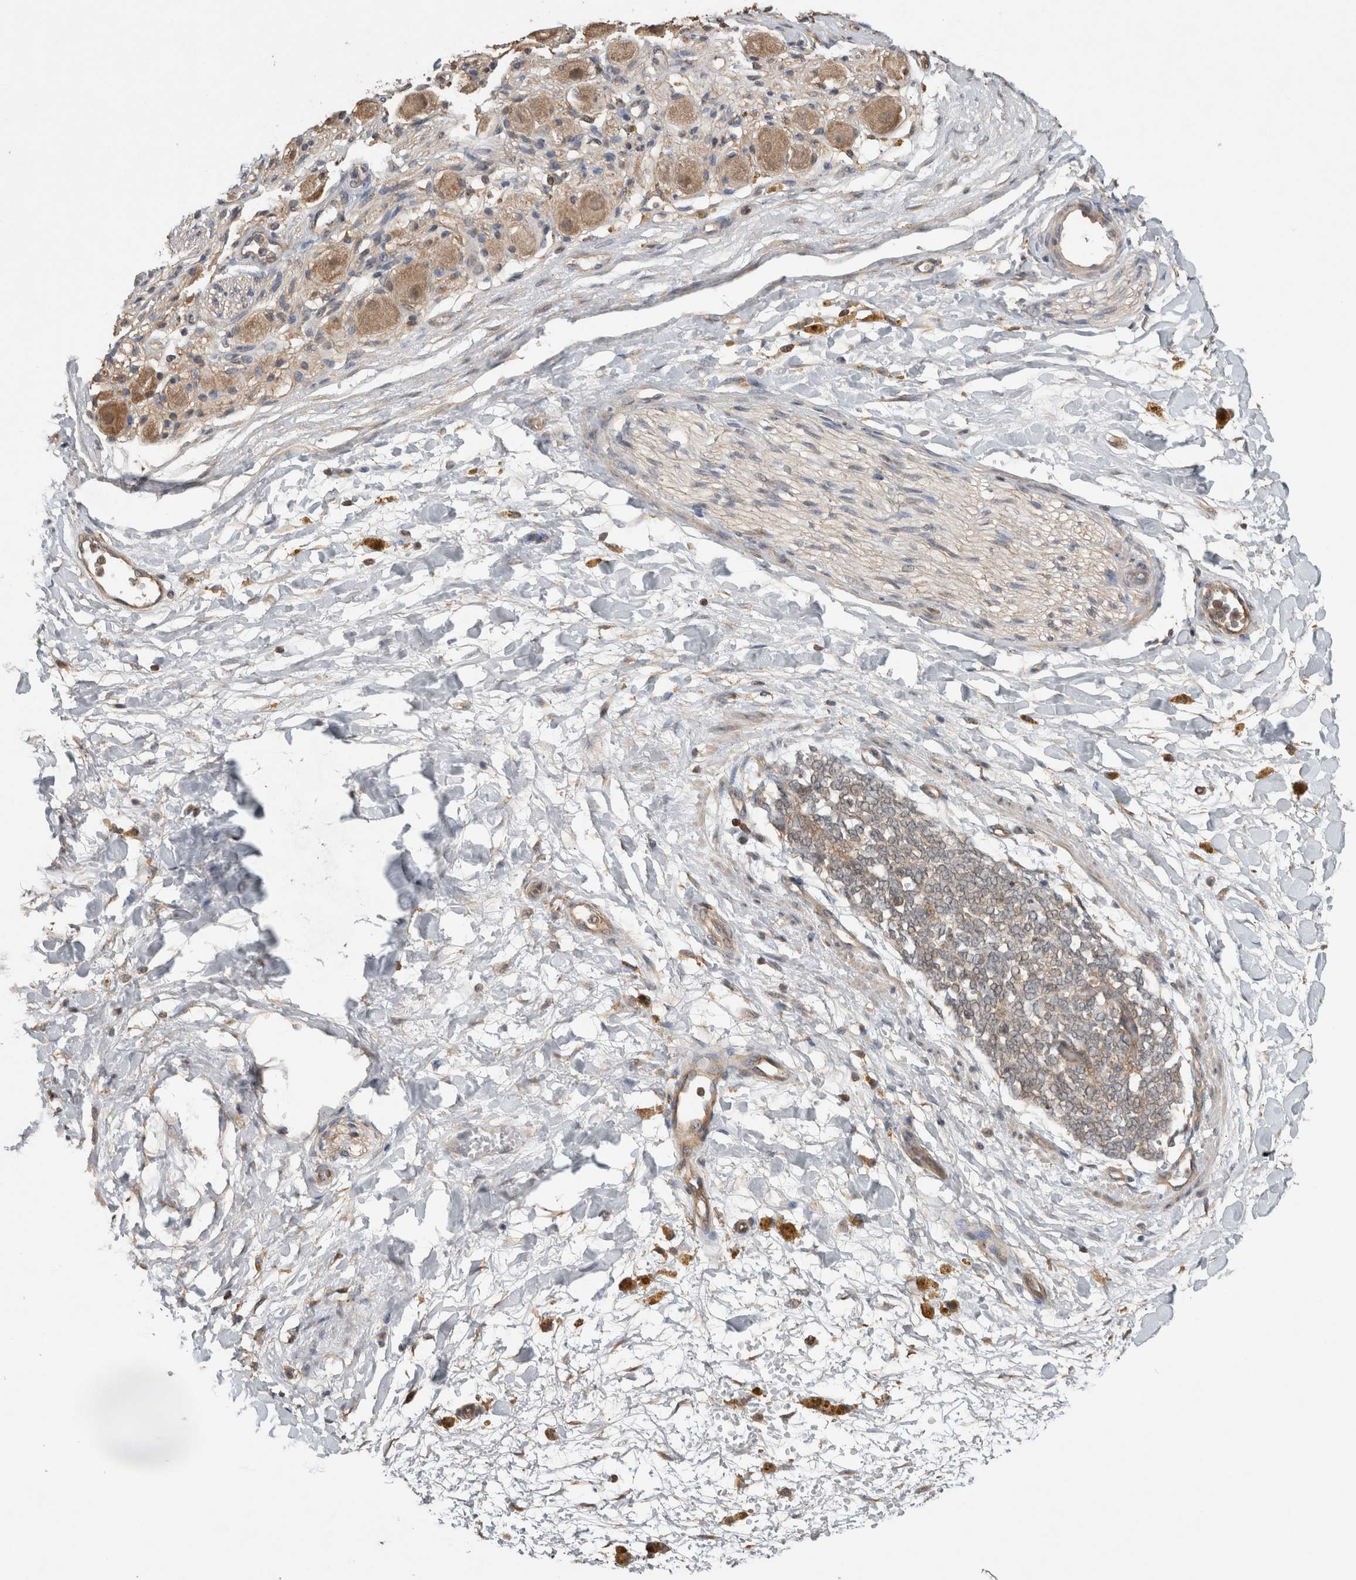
{"staining": {"intensity": "weak", "quantity": "25%-75%", "location": "cytoplasmic/membranous"}, "tissue": "adipose tissue", "cell_type": "Adipocytes", "image_type": "normal", "snomed": [{"axis": "morphology", "description": "Normal tissue, NOS"}, {"axis": "topography", "description": "Kidney"}, {"axis": "topography", "description": "Peripheral nerve tissue"}], "caption": "Immunohistochemistry (IHC) image of unremarkable adipose tissue: adipose tissue stained using immunohistochemistry (IHC) reveals low levels of weak protein expression localized specifically in the cytoplasmic/membranous of adipocytes, appearing as a cytoplasmic/membranous brown color.", "gene": "TRIM5", "patient": {"sex": "male", "age": 7}}